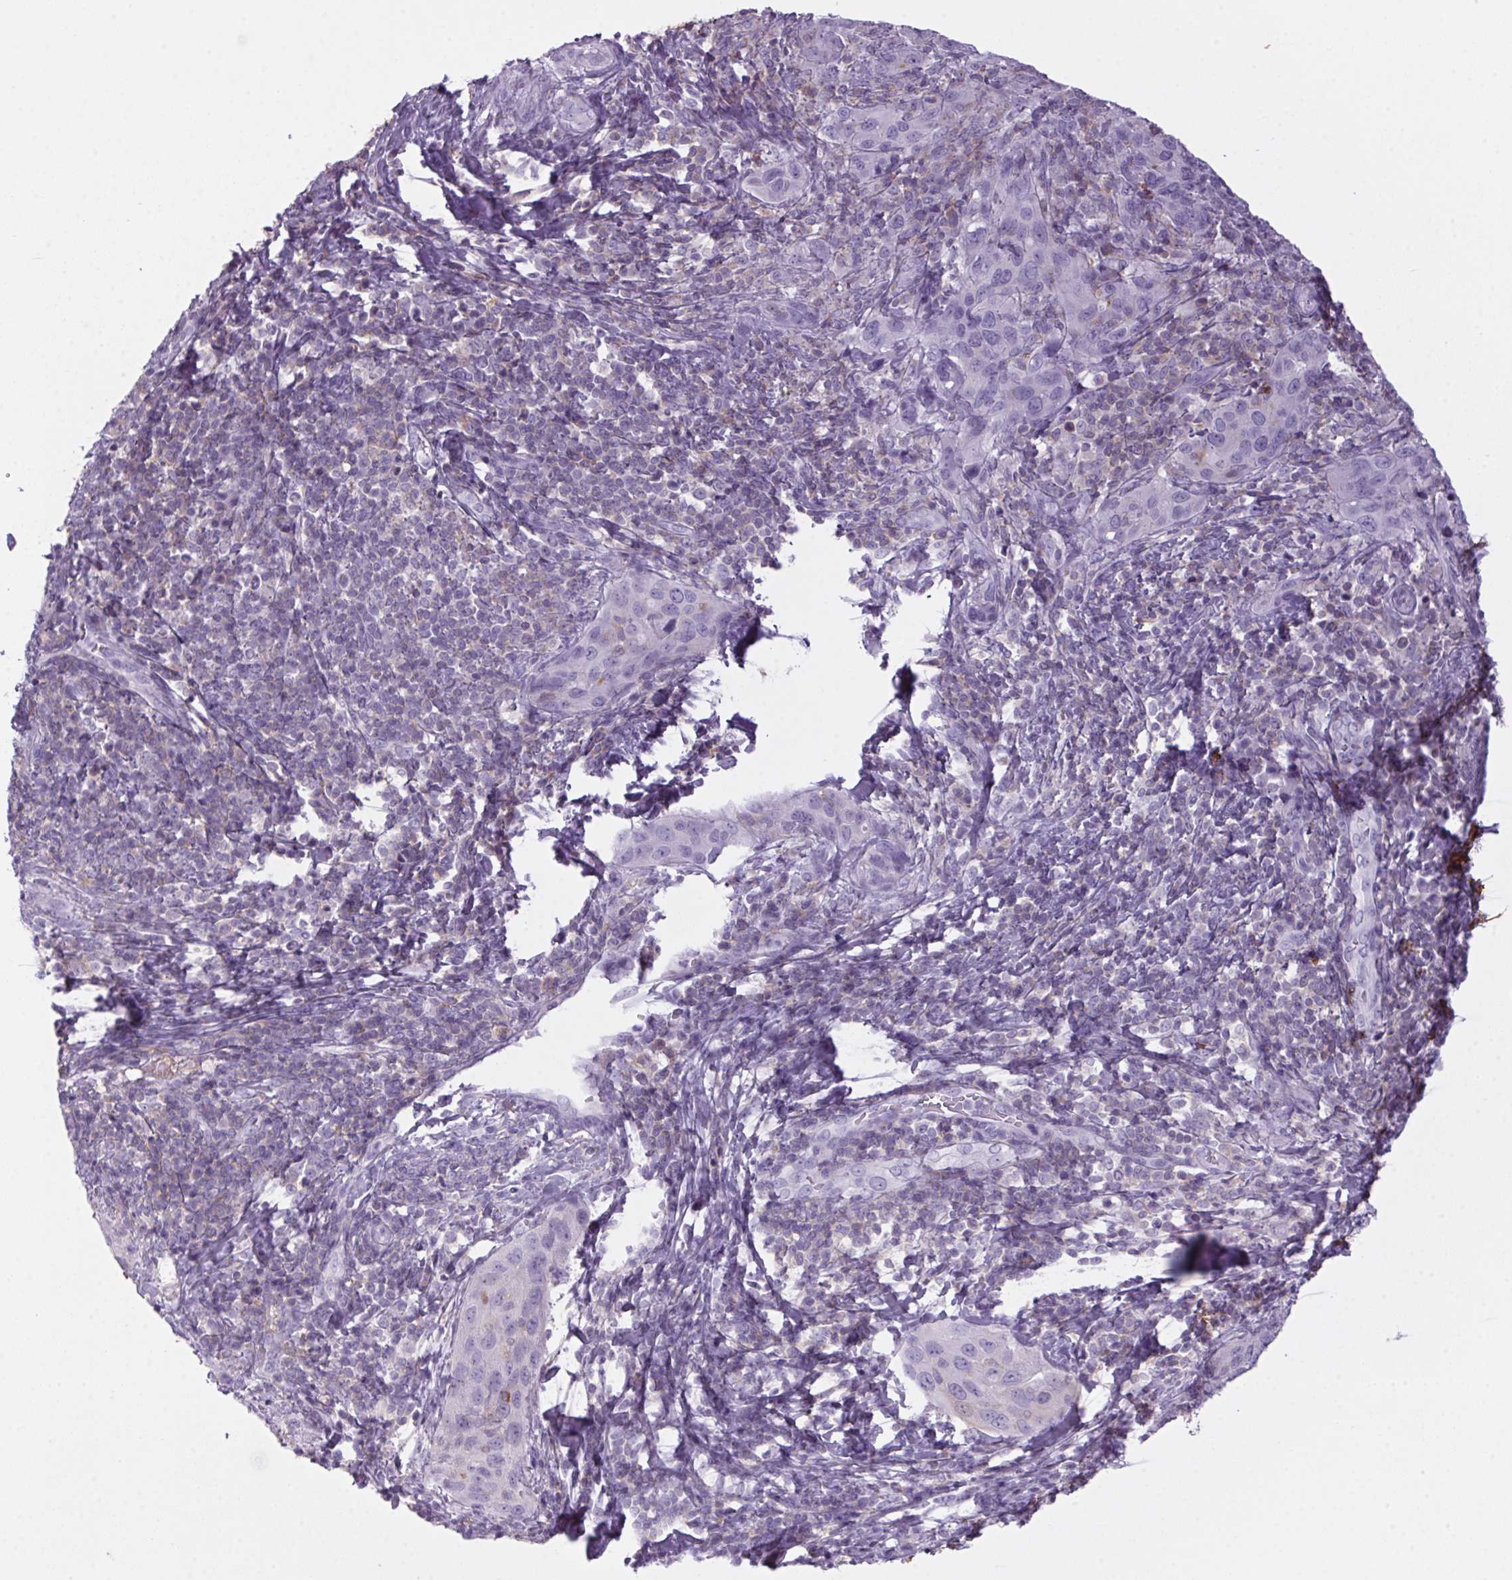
{"staining": {"intensity": "negative", "quantity": "none", "location": "none"}, "tissue": "cervical cancer", "cell_type": "Tumor cells", "image_type": "cancer", "snomed": [{"axis": "morphology", "description": "Normal tissue, NOS"}, {"axis": "morphology", "description": "Squamous cell carcinoma, NOS"}, {"axis": "topography", "description": "Cervix"}], "caption": "Cervical squamous cell carcinoma was stained to show a protein in brown. There is no significant expression in tumor cells.", "gene": "S100A2", "patient": {"sex": "female", "age": 51}}